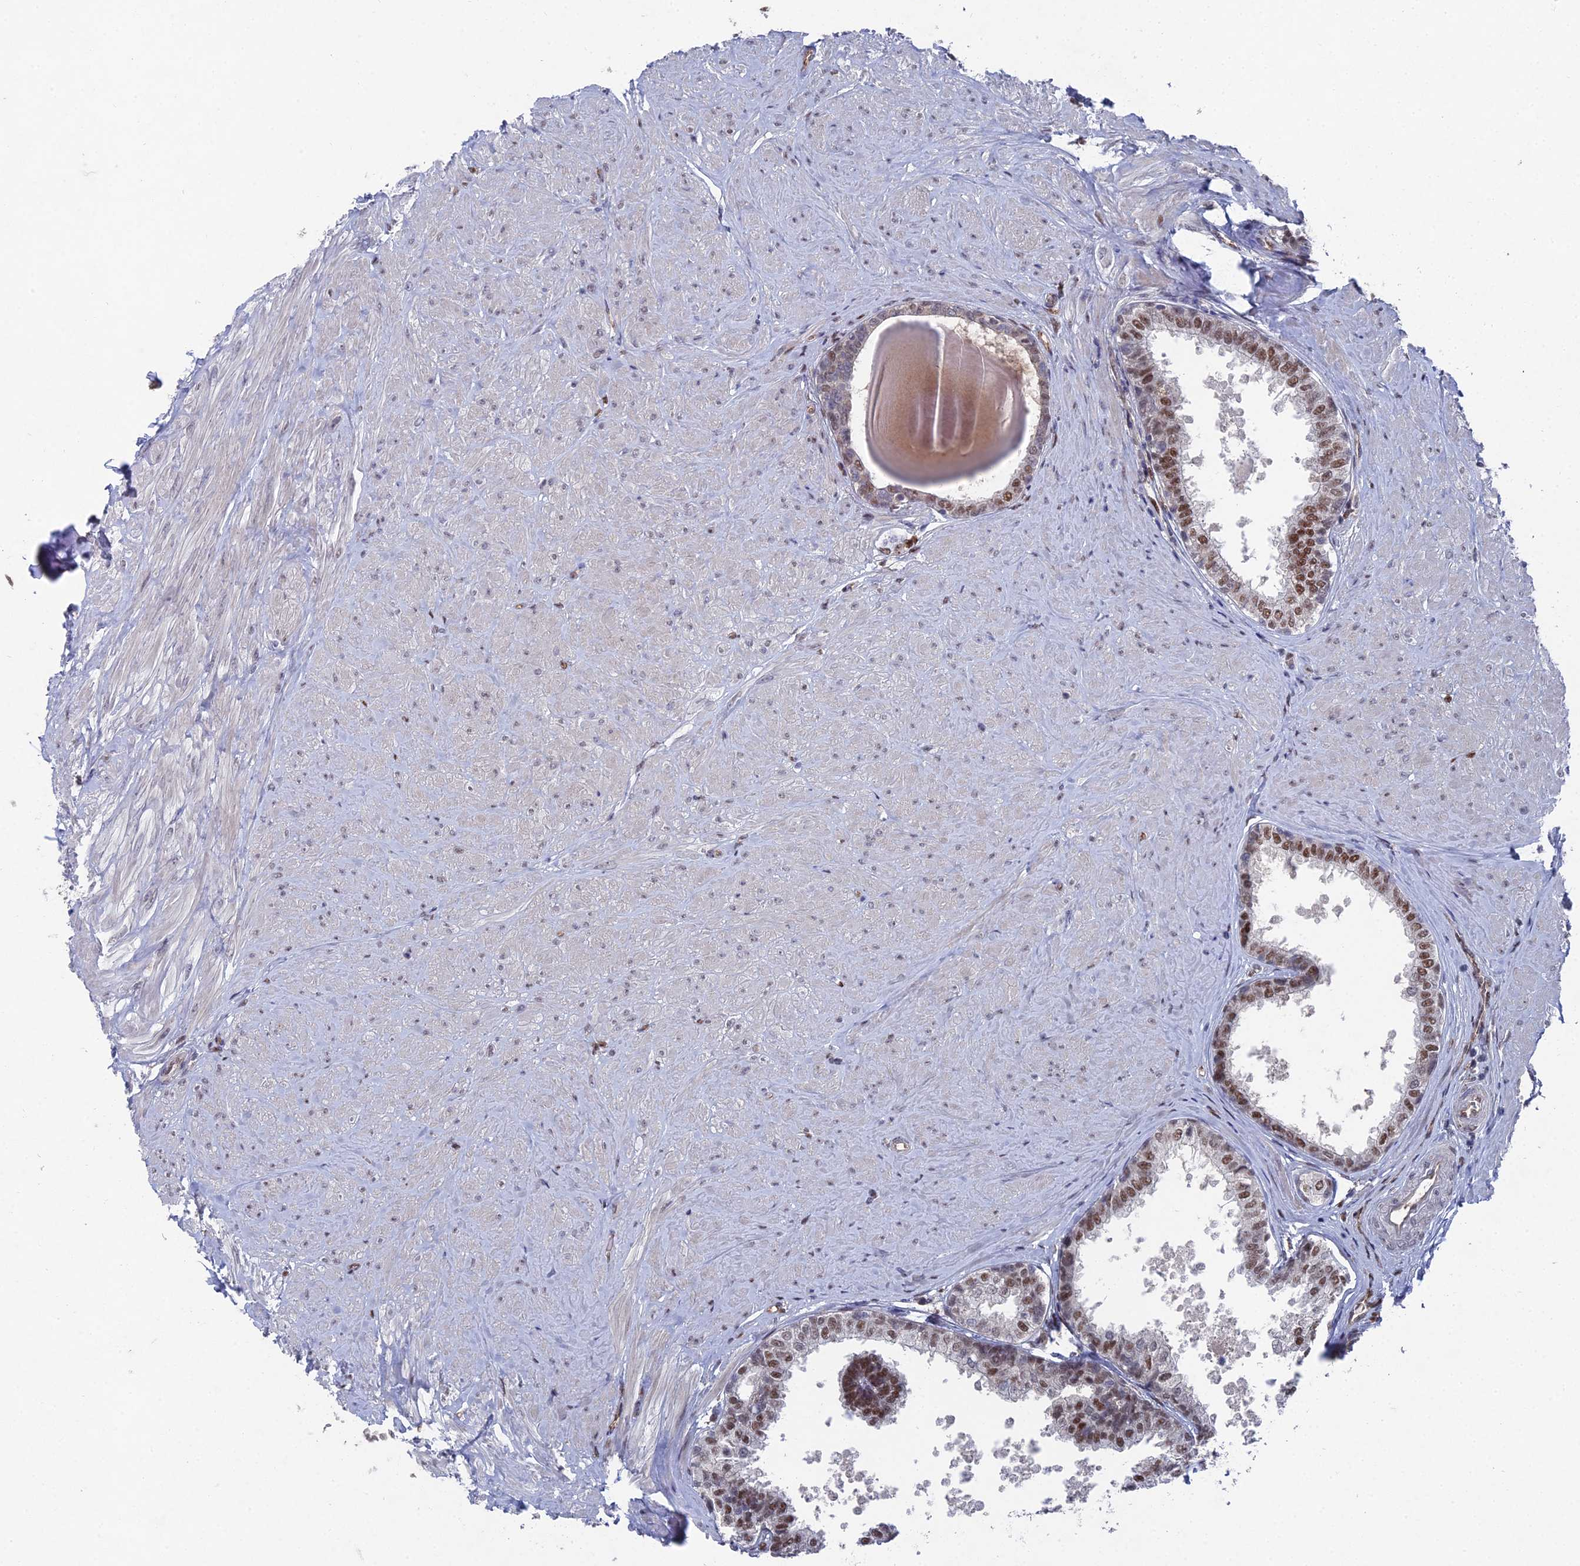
{"staining": {"intensity": "strong", "quantity": "25%-75%", "location": "nuclear"}, "tissue": "prostate", "cell_type": "Glandular cells", "image_type": "normal", "snomed": [{"axis": "morphology", "description": "Normal tissue, NOS"}, {"axis": "topography", "description": "Prostate"}], "caption": "Immunohistochemistry (IHC) micrograph of benign human prostate stained for a protein (brown), which demonstrates high levels of strong nuclear positivity in about 25%-75% of glandular cells.", "gene": "UNC5D", "patient": {"sex": "male", "age": 48}}